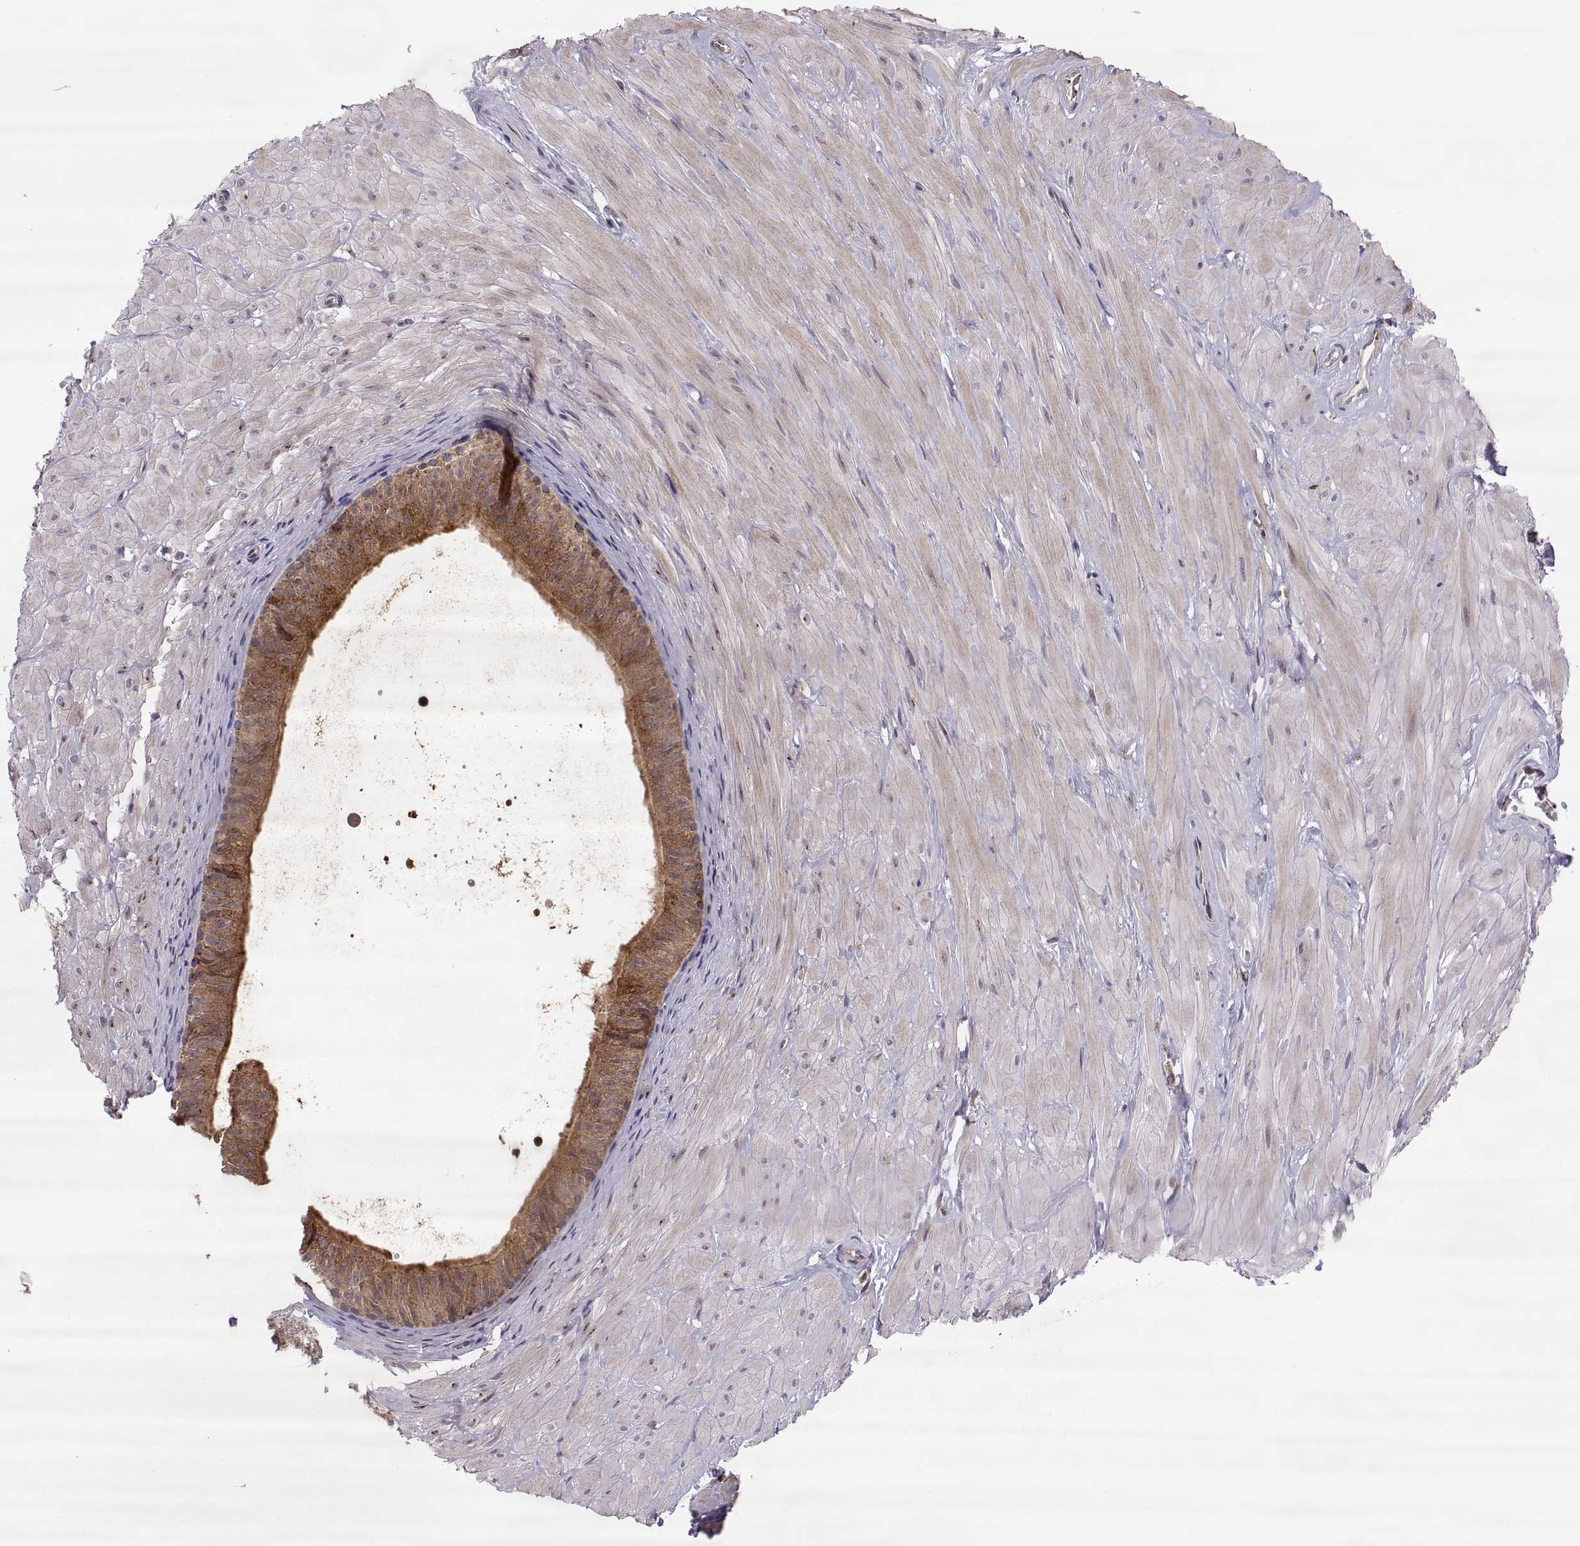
{"staining": {"intensity": "negative", "quantity": "none", "location": "none"}, "tissue": "soft tissue", "cell_type": "Fibroblasts", "image_type": "normal", "snomed": [{"axis": "morphology", "description": "Normal tissue, NOS"}, {"axis": "topography", "description": "Smooth muscle"}, {"axis": "topography", "description": "Peripheral nerve tissue"}], "caption": "Immunohistochemical staining of benign human soft tissue displays no significant positivity in fibroblasts. The staining is performed using DAB (3,3'-diaminobenzidine) brown chromogen with nuclei counter-stained in using hematoxylin.", "gene": "TESC", "patient": {"sex": "male", "age": 22}}